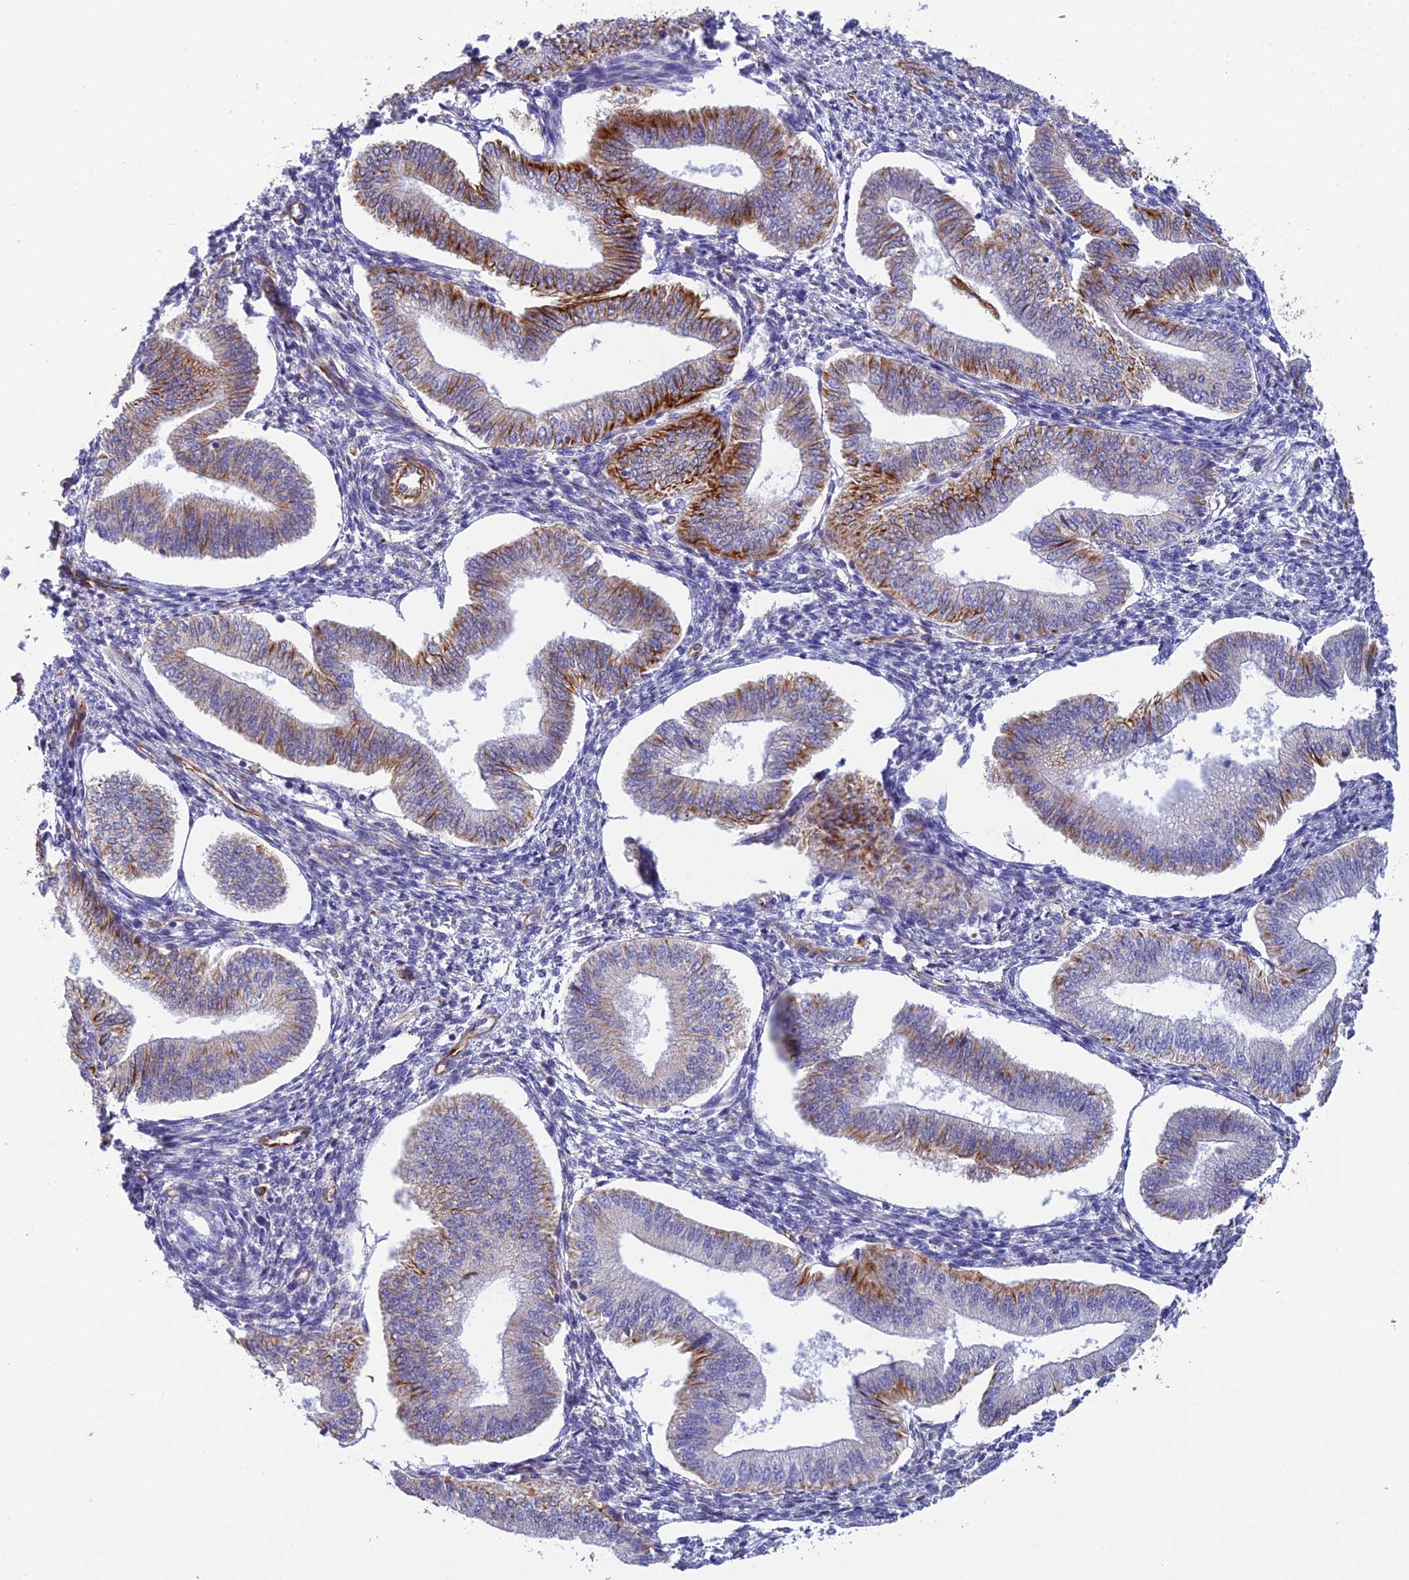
{"staining": {"intensity": "negative", "quantity": "none", "location": "none"}, "tissue": "endometrium", "cell_type": "Cells in endometrial stroma", "image_type": "normal", "snomed": [{"axis": "morphology", "description": "Normal tissue, NOS"}, {"axis": "topography", "description": "Endometrium"}], "caption": "High power microscopy micrograph of an immunohistochemistry (IHC) image of unremarkable endometrium, revealing no significant expression in cells in endometrial stroma.", "gene": "FBXL20", "patient": {"sex": "female", "age": 34}}